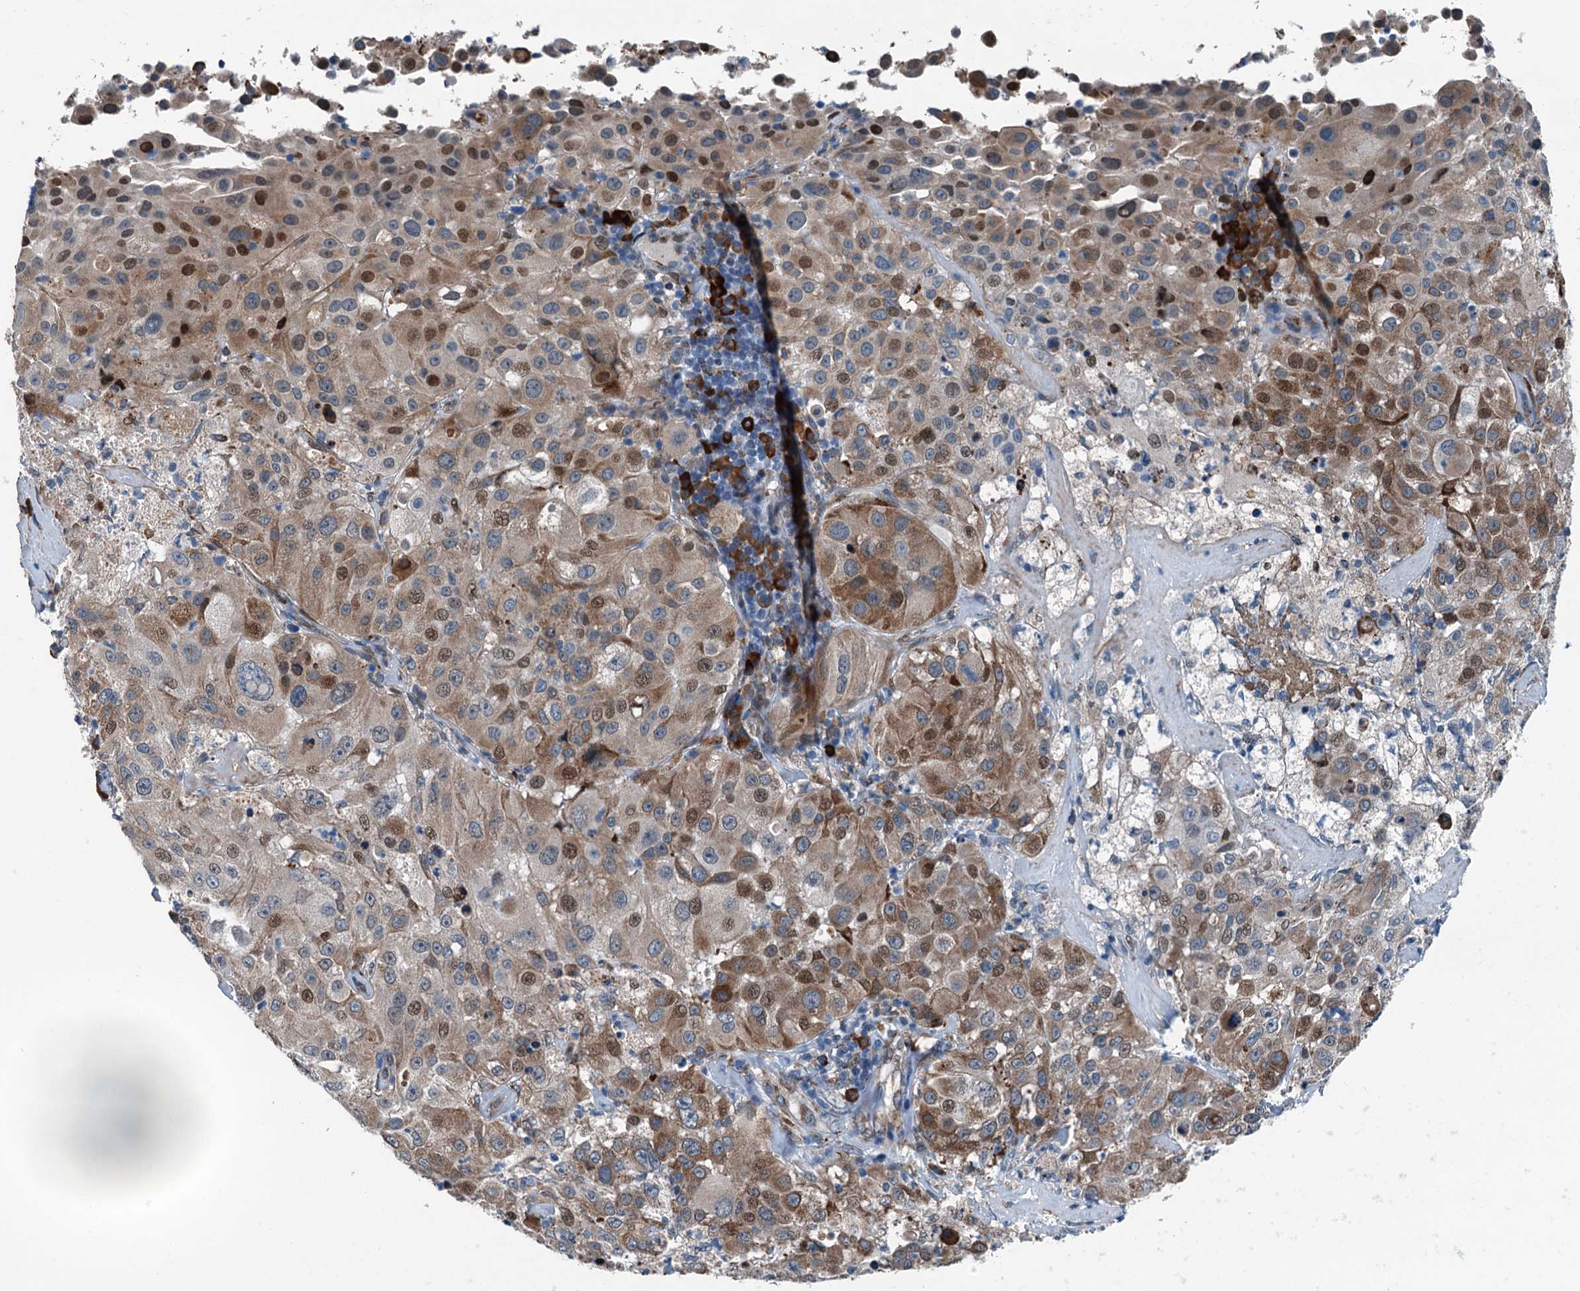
{"staining": {"intensity": "moderate", "quantity": "25%-75%", "location": "cytoplasmic/membranous,nuclear"}, "tissue": "melanoma", "cell_type": "Tumor cells", "image_type": "cancer", "snomed": [{"axis": "morphology", "description": "Malignant melanoma, Metastatic site"}, {"axis": "topography", "description": "Lymph node"}], "caption": "Human melanoma stained with a protein marker exhibits moderate staining in tumor cells.", "gene": "TAMALIN", "patient": {"sex": "male", "age": 62}}